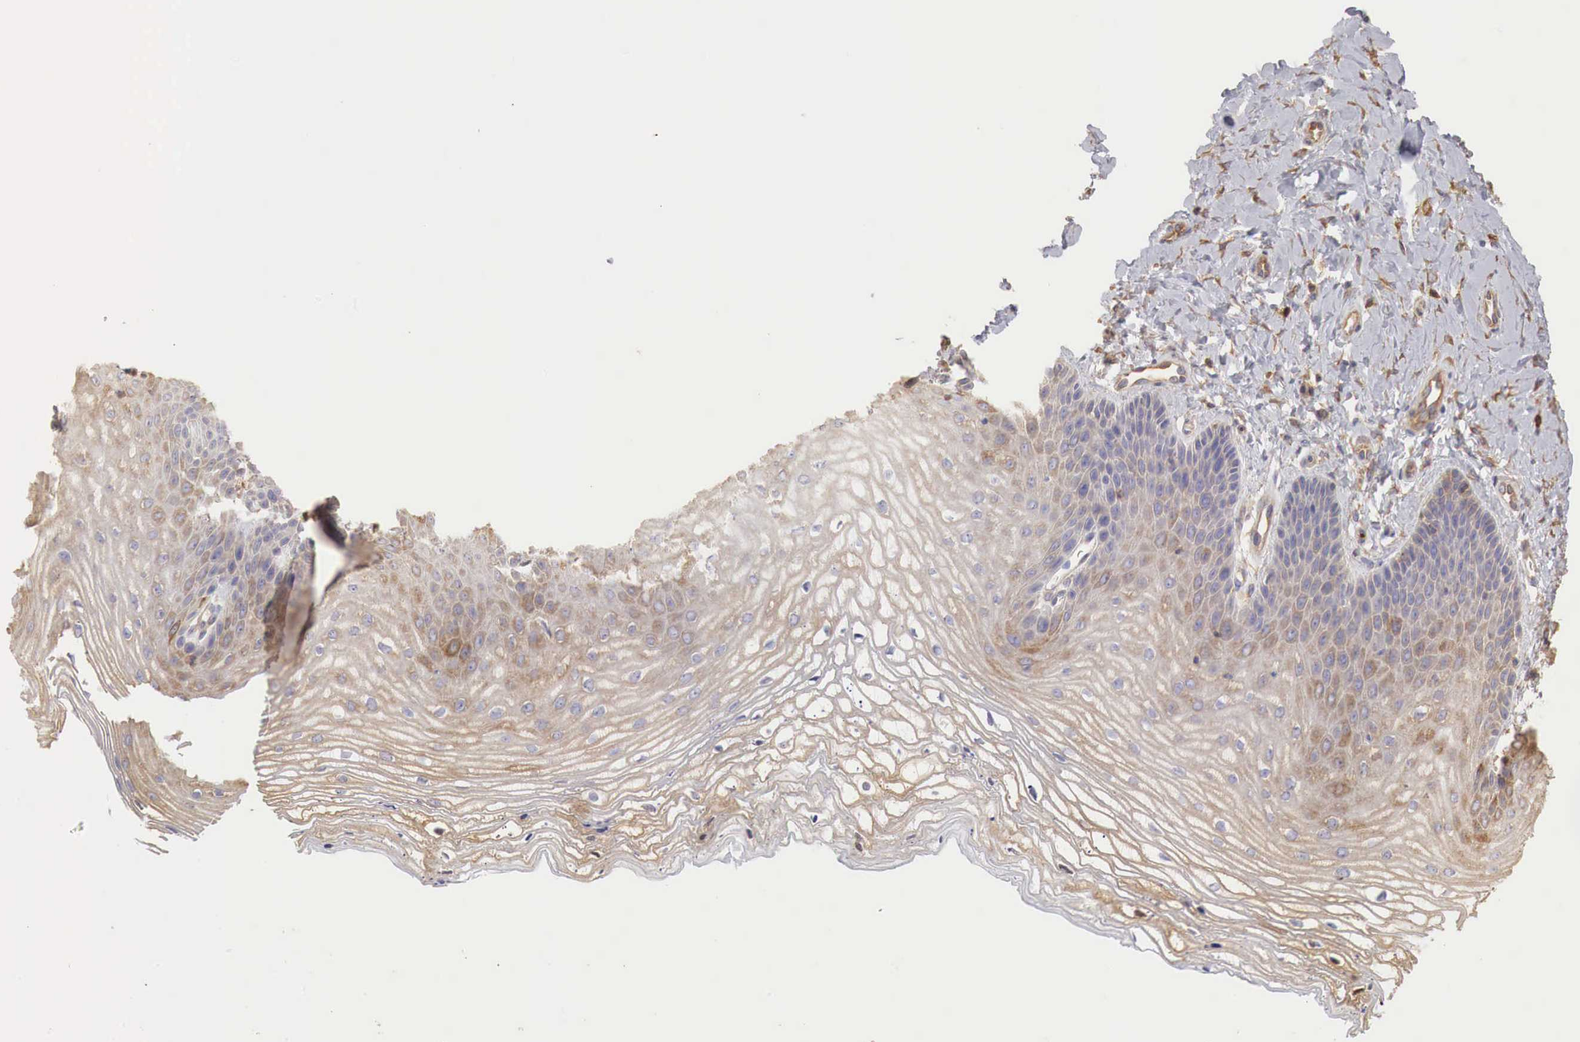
{"staining": {"intensity": "weak", "quantity": "25%-75%", "location": "cytoplasmic/membranous"}, "tissue": "vagina", "cell_type": "Squamous epithelial cells", "image_type": "normal", "snomed": [{"axis": "morphology", "description": "Normal tissue, NOS"}, {"axis": "topography", "description": "Vagina"}], "caption": "DAB (3,3'-diaminobenzidine) immunohistochemical staining of unremarkable vagina displays weak cytoplasmic/membranous protein positivity in approximately 25%-75% of squamous epithelial cells.", "gene": "G6PD", "patient": {"sex": "female", "age": 68}}